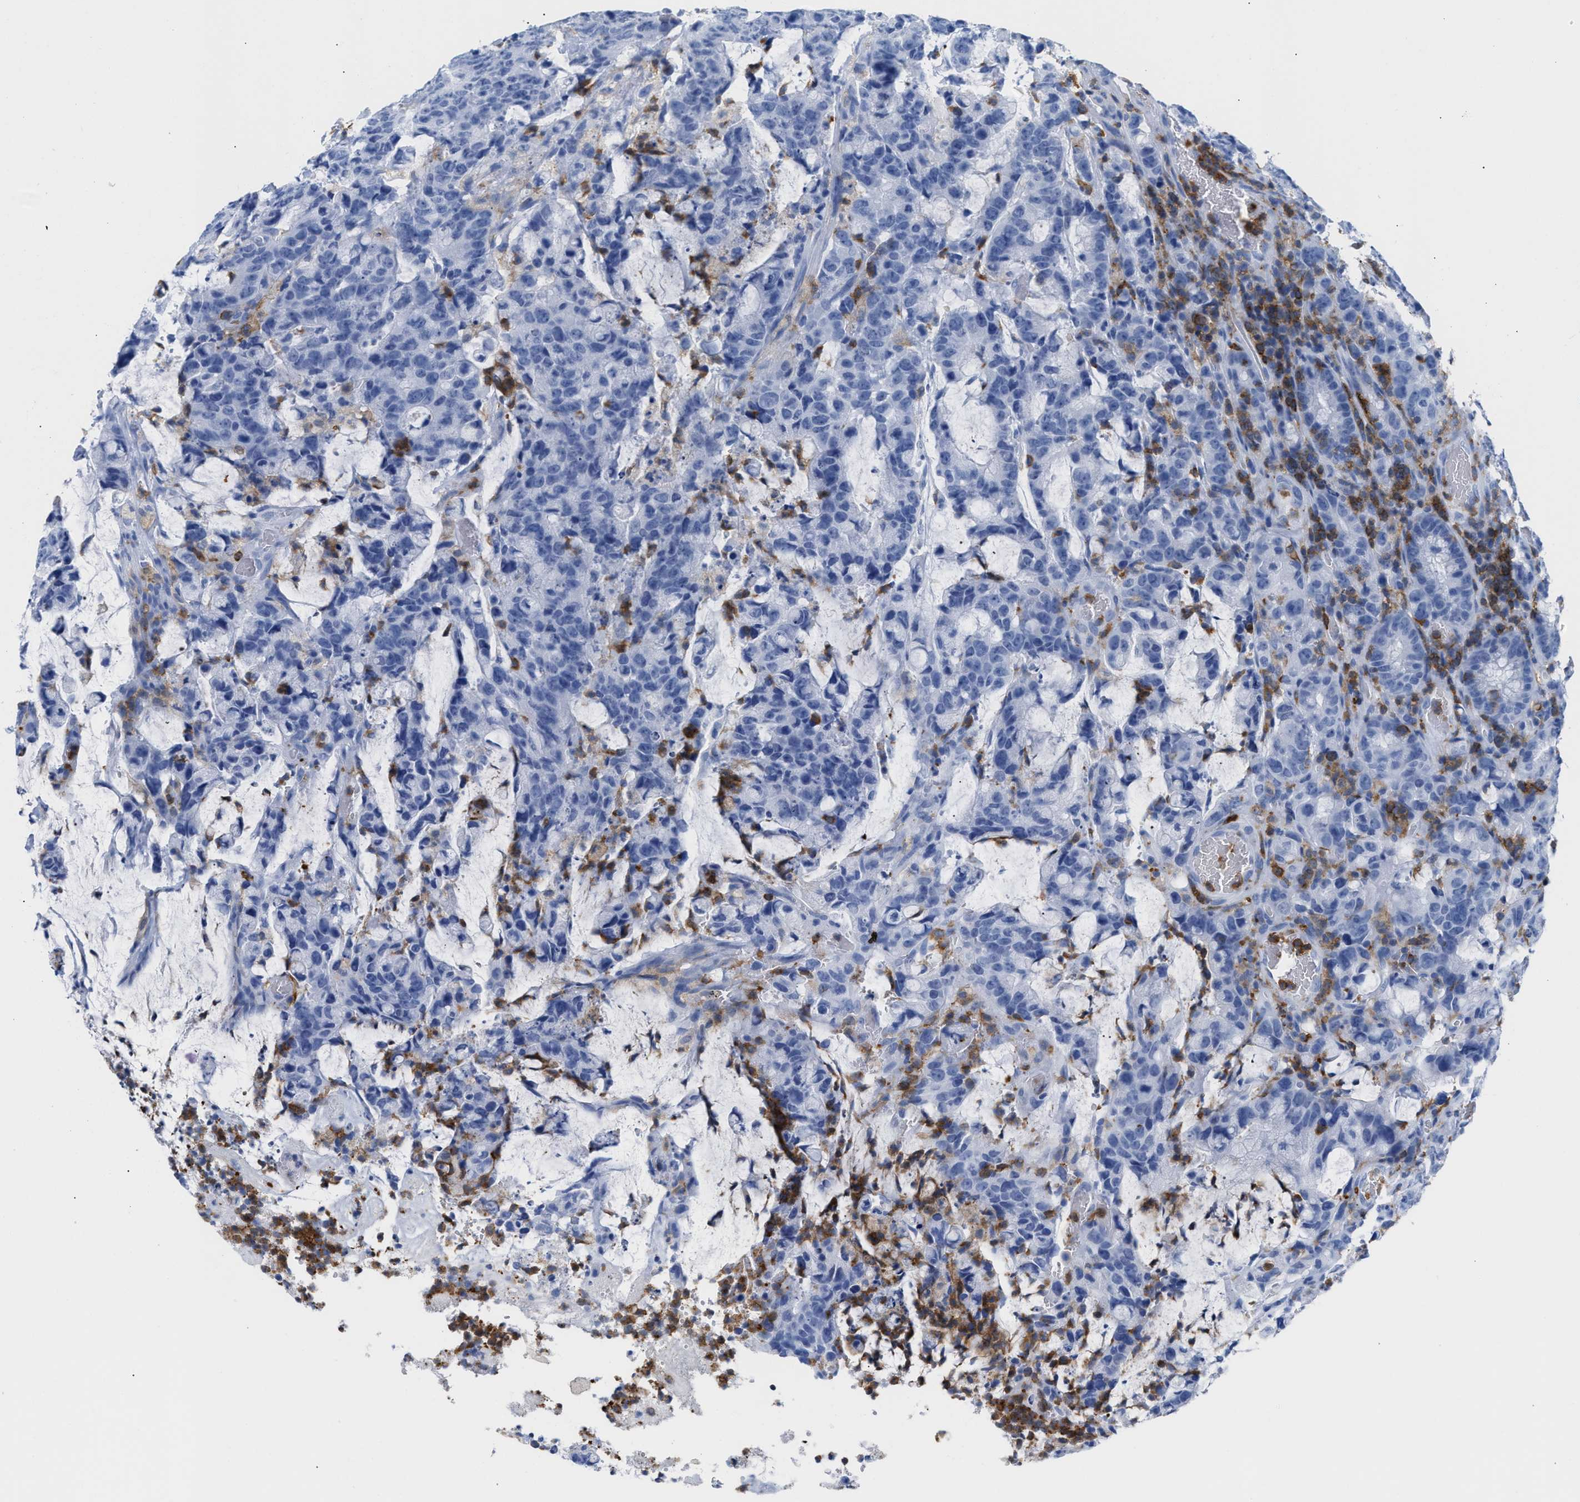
{"staining": {"intensity": "negative", "quantity": "none", "location": "none"}, "tissue": "colorectal cancer", "cell_type": "Tumor cells", "image_type": "cancer", "snomed": [{"axis": "morphology", "description": "Adenocarcinoma, NOS"}, {"axis": "topography", "description": "Colon"}], "caption": "Human adenocarcinoma (colorectal) stained for a protein using immunohistochemistry reveals no staining in tumor cells.", "gene": "LCP1", "patient": {"sex": "female", "age": 86}}